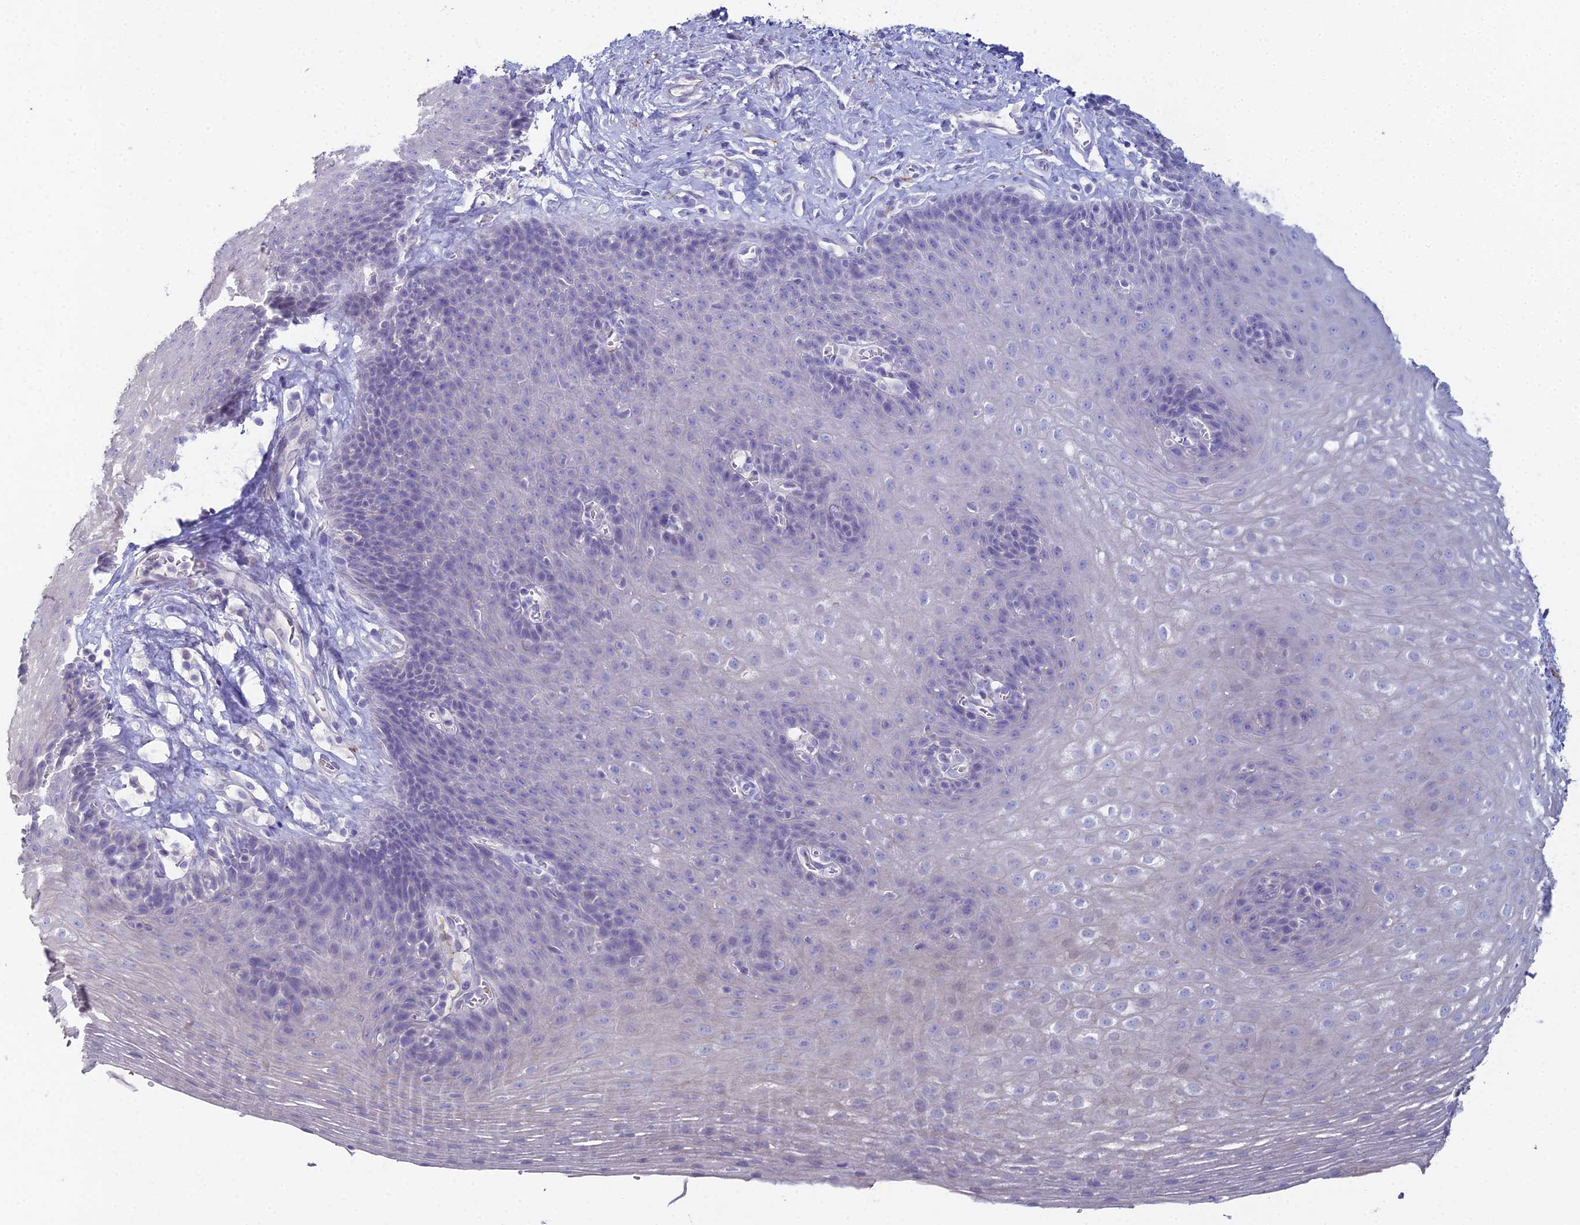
{"staining": {"intensity": "negative", "quantity": "none", "location": "none"}, "tissue": "esophagus", "cell_type": "Squamous epithelial cells", "image_type": "normal", "snomed": [{"axis": "morphology", "description": "Normal tissue, NOS"}, {"axis": "topography", "description": "Esophagus"}], "caption": "Squamous epithelial cells are negative for protein expression in benign human esophagus.", "gene": "NCAM1", "patient": {"sex": "female", "age": 66}}